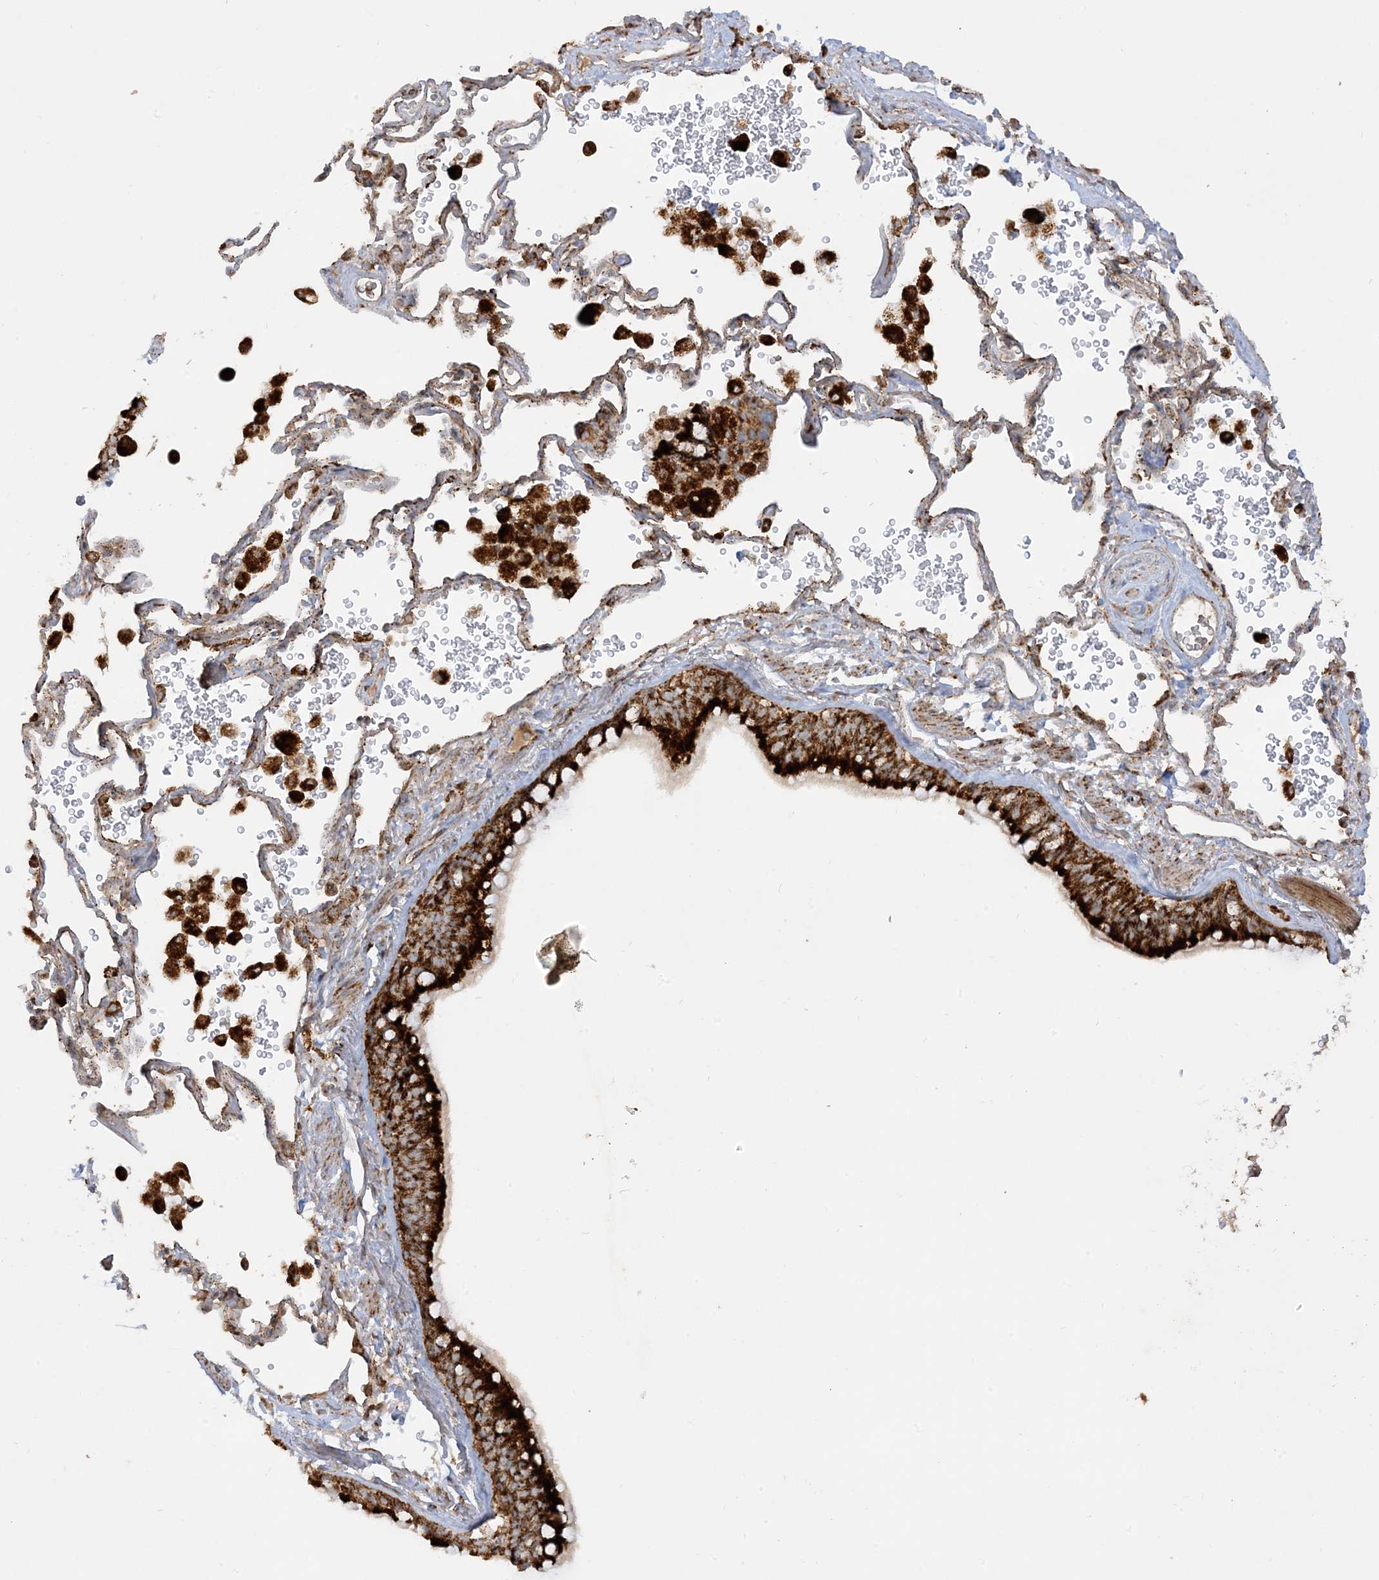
{"staining": {"intensity": "strong", "quantity": ">75%", "location": "cytoplasmic/membranous"}, "tissue": "bronchus", "cell_type": "Respiratory epithelial cells", "image_type": "normal", "snomed": [{"axis": "morphology", "description": "Normal tissue, NOS"}, {"axis": "morphology", "description": "Adenocarcinoma, NOS"}, {"axis": "topography", "description": "Bronchus"}, {"axis": "topography", "description": "Lung"}], "caption": "Protein staining of unremarkable bronchus displays strong cytoplasmic/membranous expression in about >75% of respiratory epithelial cells.", "gene": "NDUFAF3", "patient": {"sex": "male", "age": 54}}